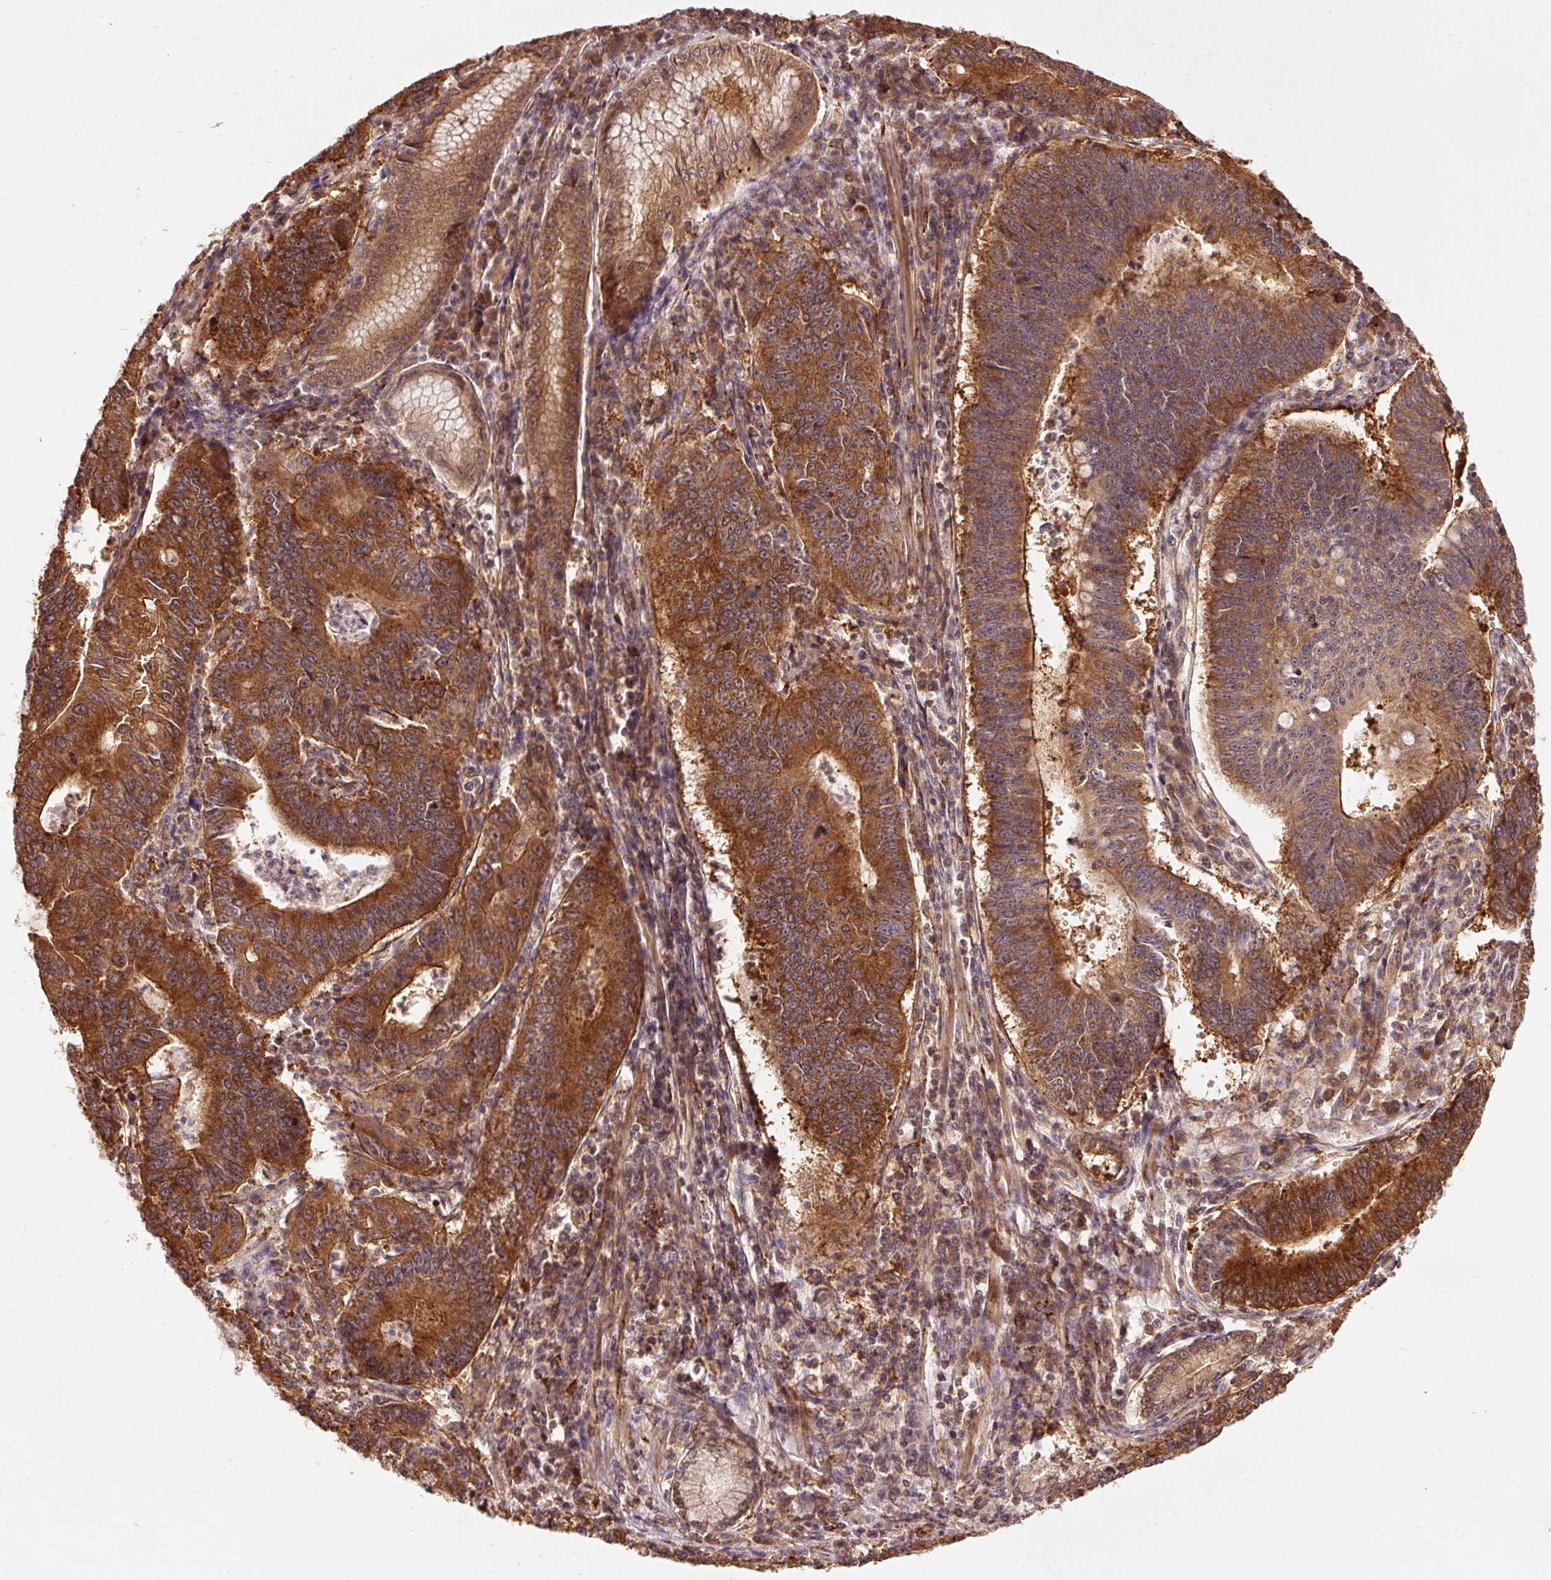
{"staining": {"intensity": "strong", "quantity": ">75%", "location": "cytoplasmic/membranous"}, "tissue": "stomach cancer", "cell_type": "Tumor cells", "image_type": "cancer", "snomed": [{"axis": "morphology", "description": "Adenocarcinoma, NOS"}, {"axis": "topography", "description": "Stomach"}], "caption": "DAB immunohistochemical staining of human stomach adenocarcinoma demonstrates strong cytoplasmic/membranous protein staining in about >75% of tumor cells.", "gene": "PDAP1", "patient": {"sex": "male", "age": 59}}